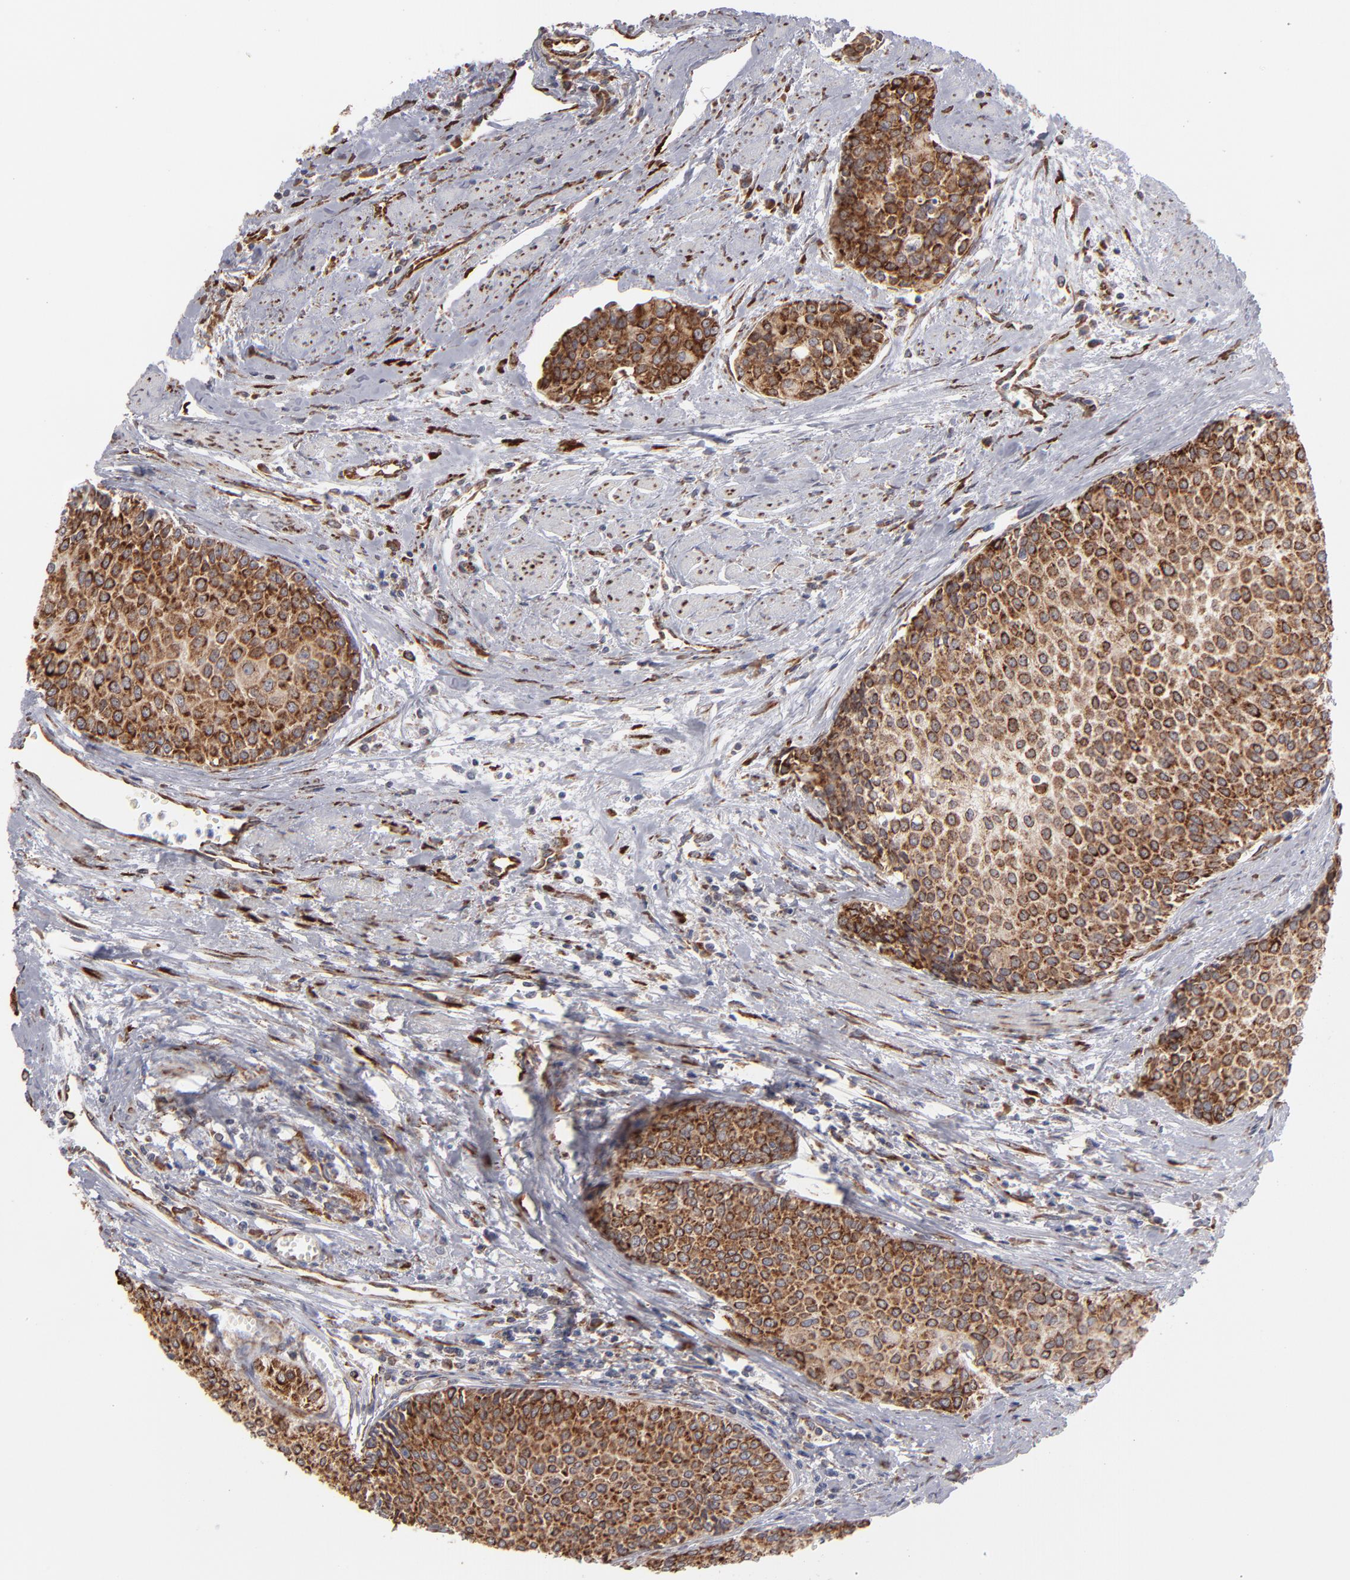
{"staining": {"intensity": "moderate", "quantity": ">75%", "location": "cytoplasmic/membranous"}, "tissue": "urothelial cancer", "cell_type": "Tumor cells", "image_type": "cancer", "snomed": [{"axis": "morphology", "description": "Urothelial carcinoma, Low grade"}, {"axis": "topography", "description": "Urinary bladder"}], "caption": "A photomicrograph of urothelial carcinoma (low-grade) stained for a protein demonstrates moderate cytoplasmic/membranous brown staining in tumor cells.", "gene": "KTN1", "patient": {"sex": "female", "age": 73}}